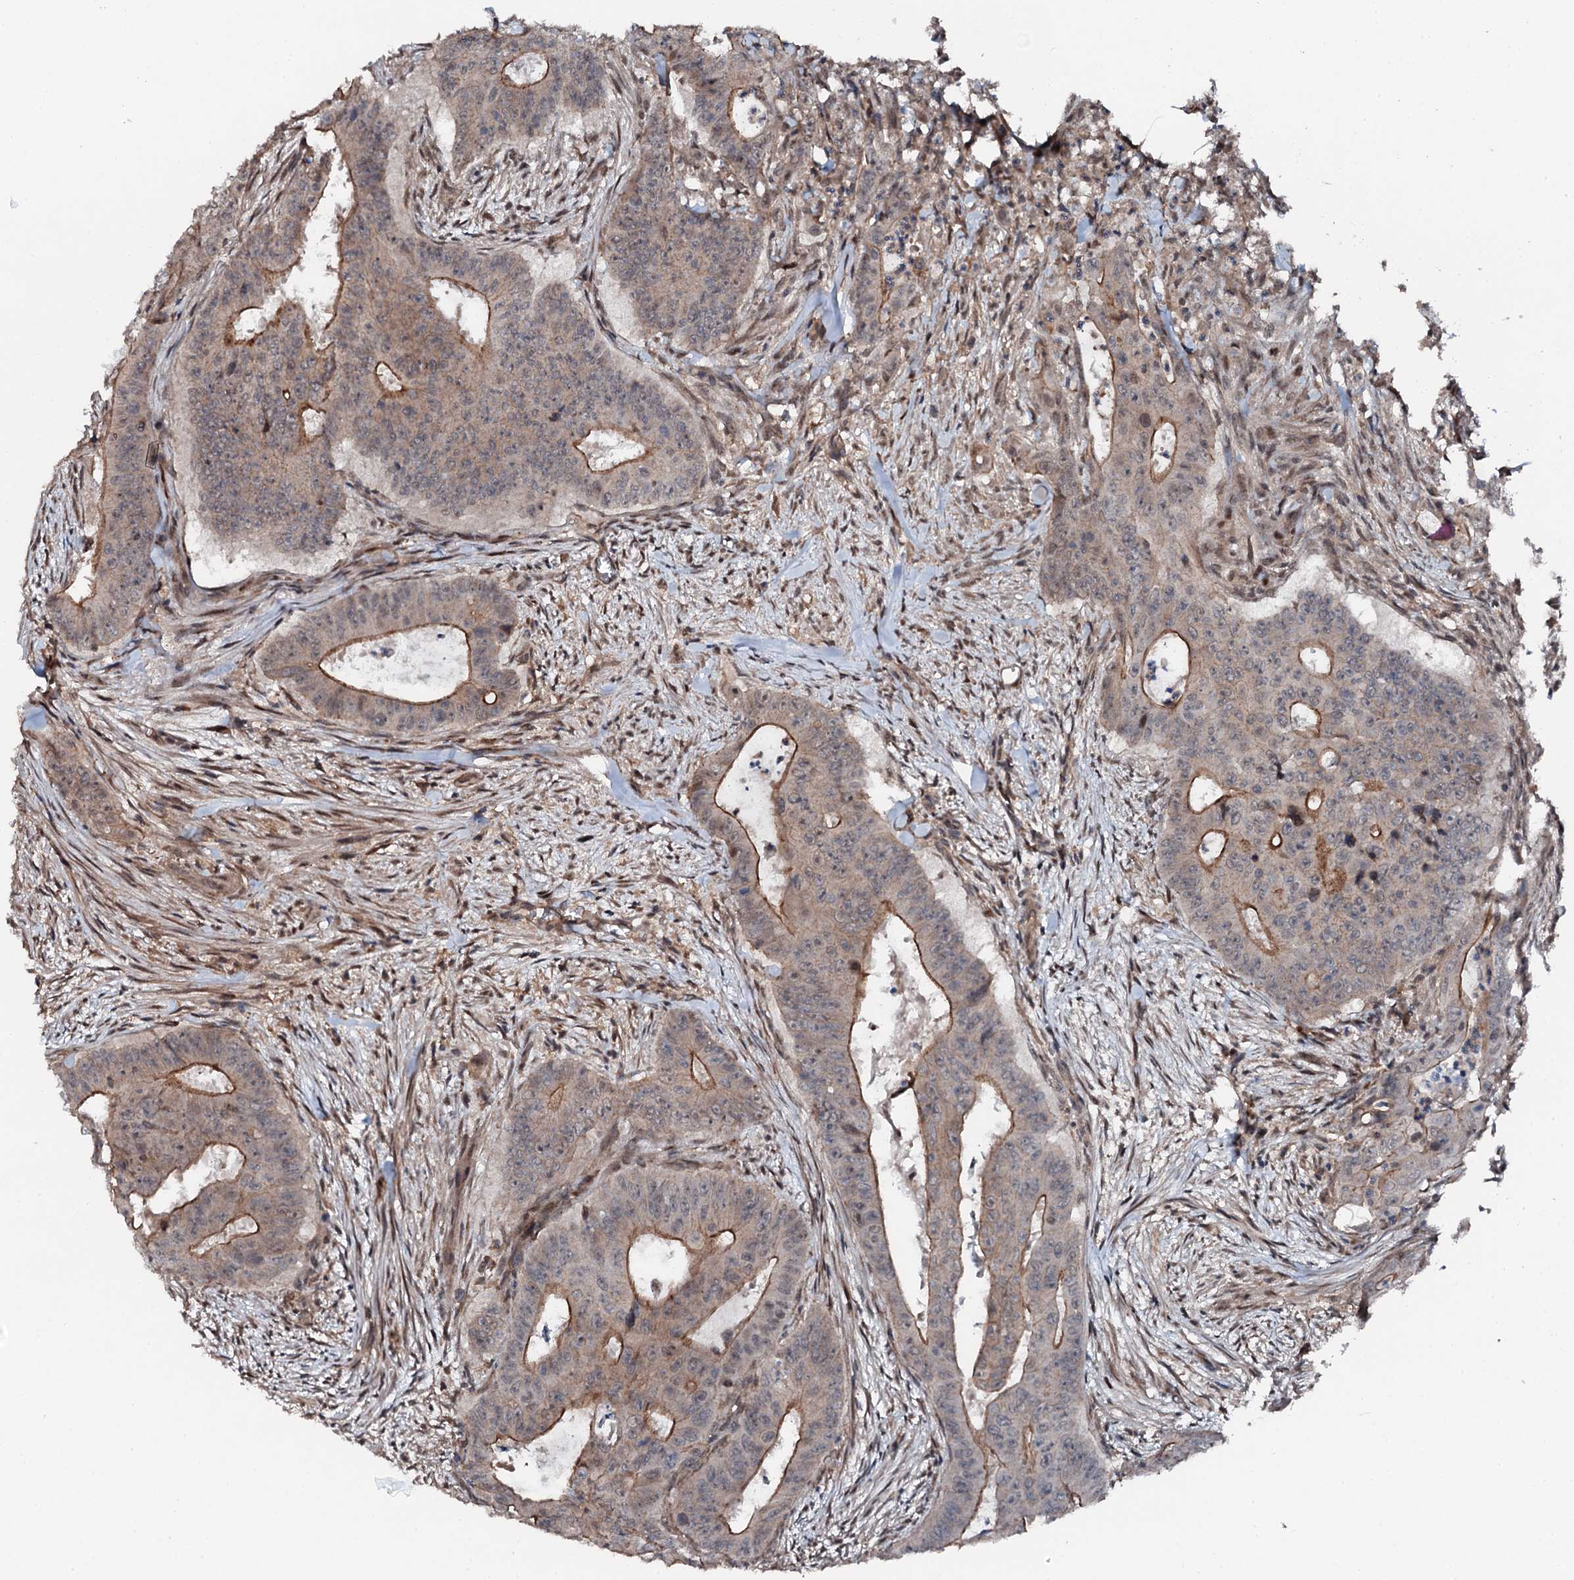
{"staining": {"intensity": "moderate", "quantity": ">75%", "location": "cytoplasmic/membranous"}, "tissue": "colorectal cancer", "cell_type": "Tumor cells", "image_type": "cancer", "snomed": [{"axis": "morphology", "description": "Adenocarcinoma, NOS"}, {"axis": "topography", "description": "Rectum"}], "caption": "The histopathology image demonstrates a brown stain indicating the presence of a protein in the cytoplasmic/membranous of tumor cells in colorectal cancer (adenocarcinoma).", "gene": "FLYWCH1", "patient": {"sex": "female", "age": 75}}